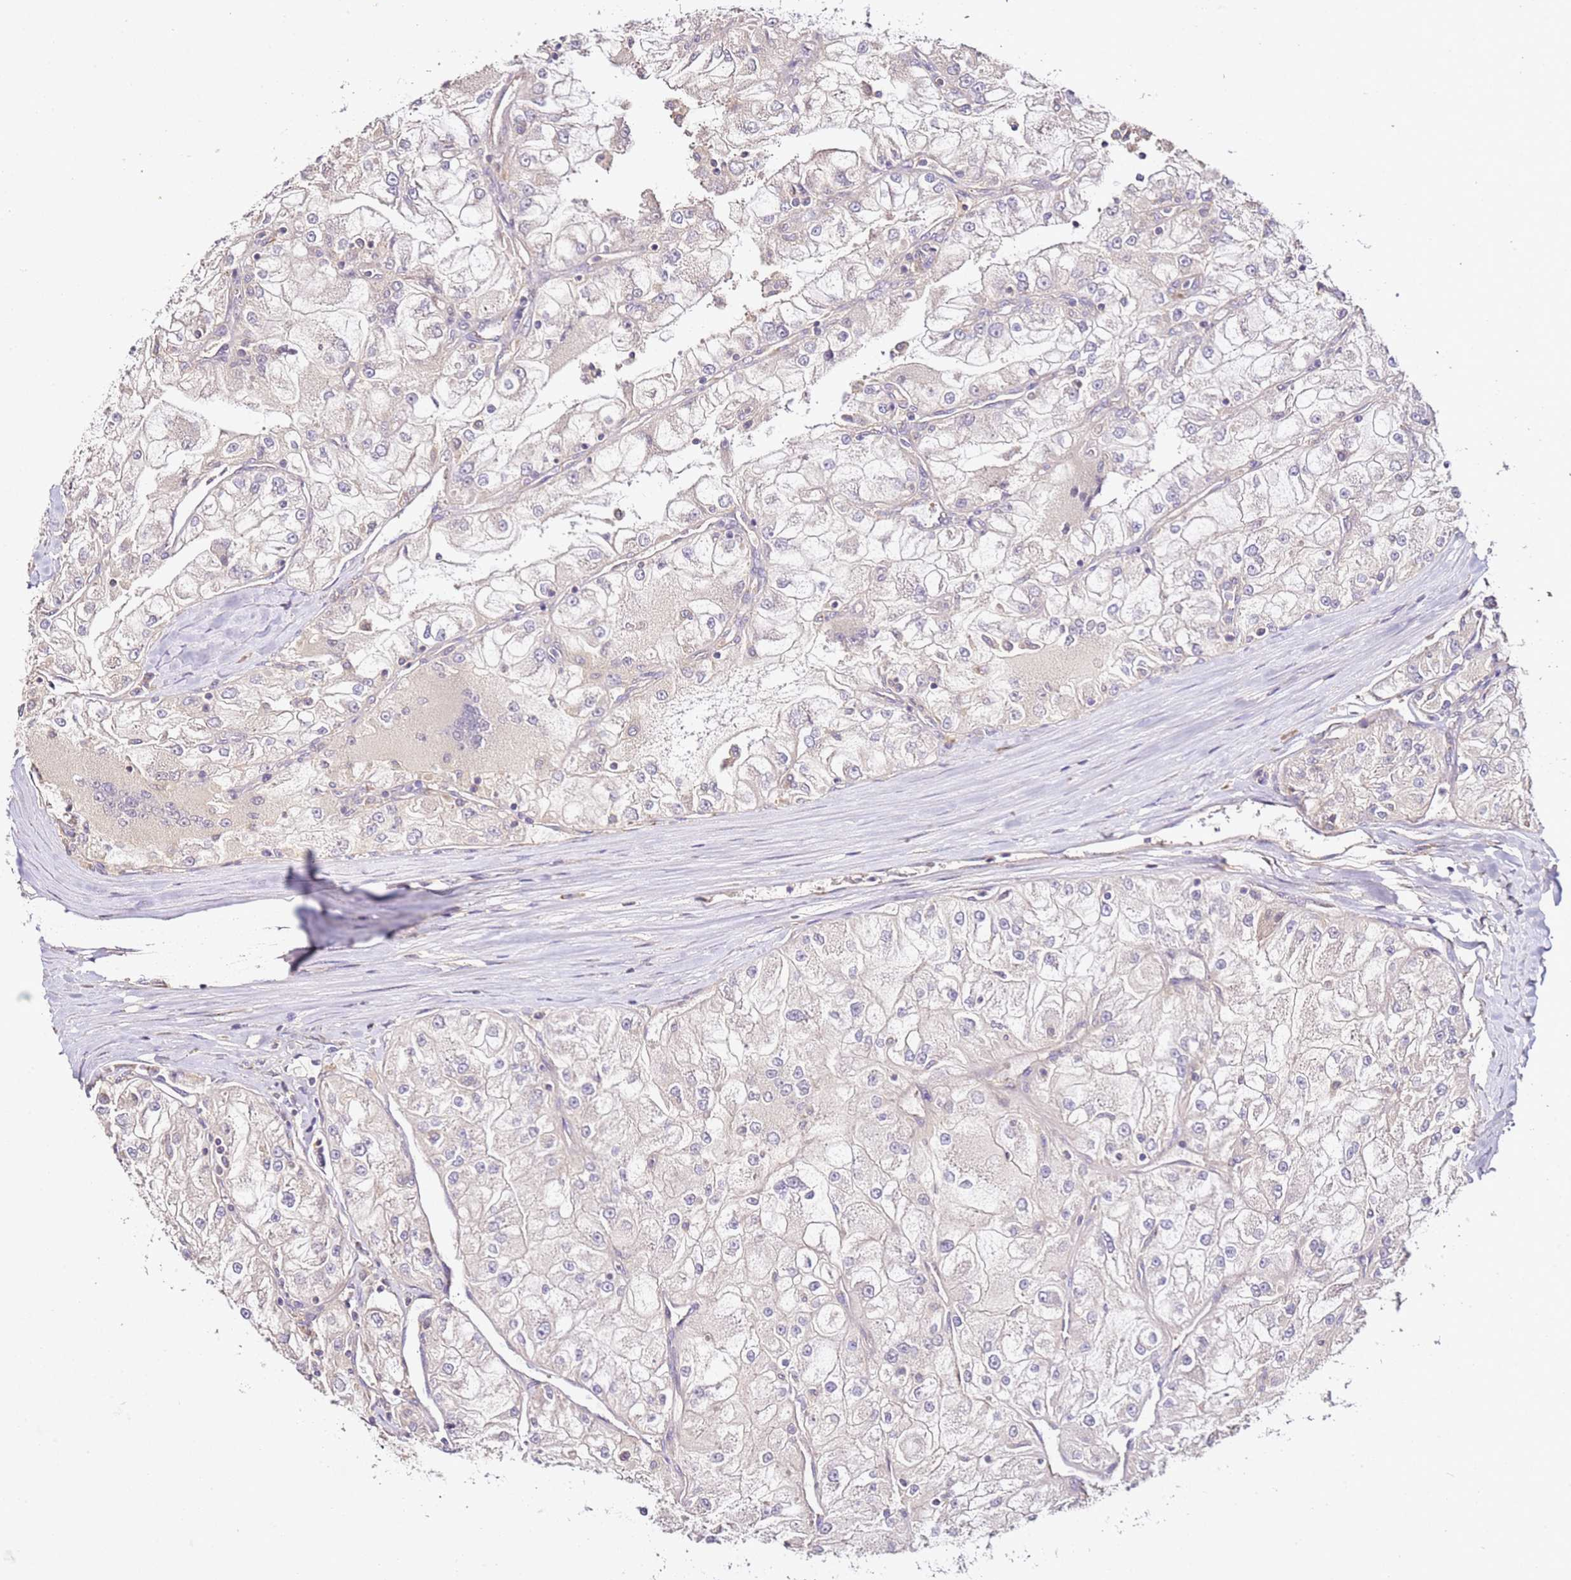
{"staining": {"intensity": "negative", "quantity": "none", "location": "none"}, "tissue": "renal cancer", "cell_type": "Tumor cells", "image_type": "cancer", "snomed": [{"axis": "morphology", "description": "Adenocarcinoma, NOS"}, {"axis": "topography", "description": "Kidney"}], "caption": "Protein analysis of adenocarcinoma (renal) shows no significant positivity in tumor cells. Nuclei are stained in blue.", "gene": "OR2B11", "patient": {"sex": "female", "age": 72}}